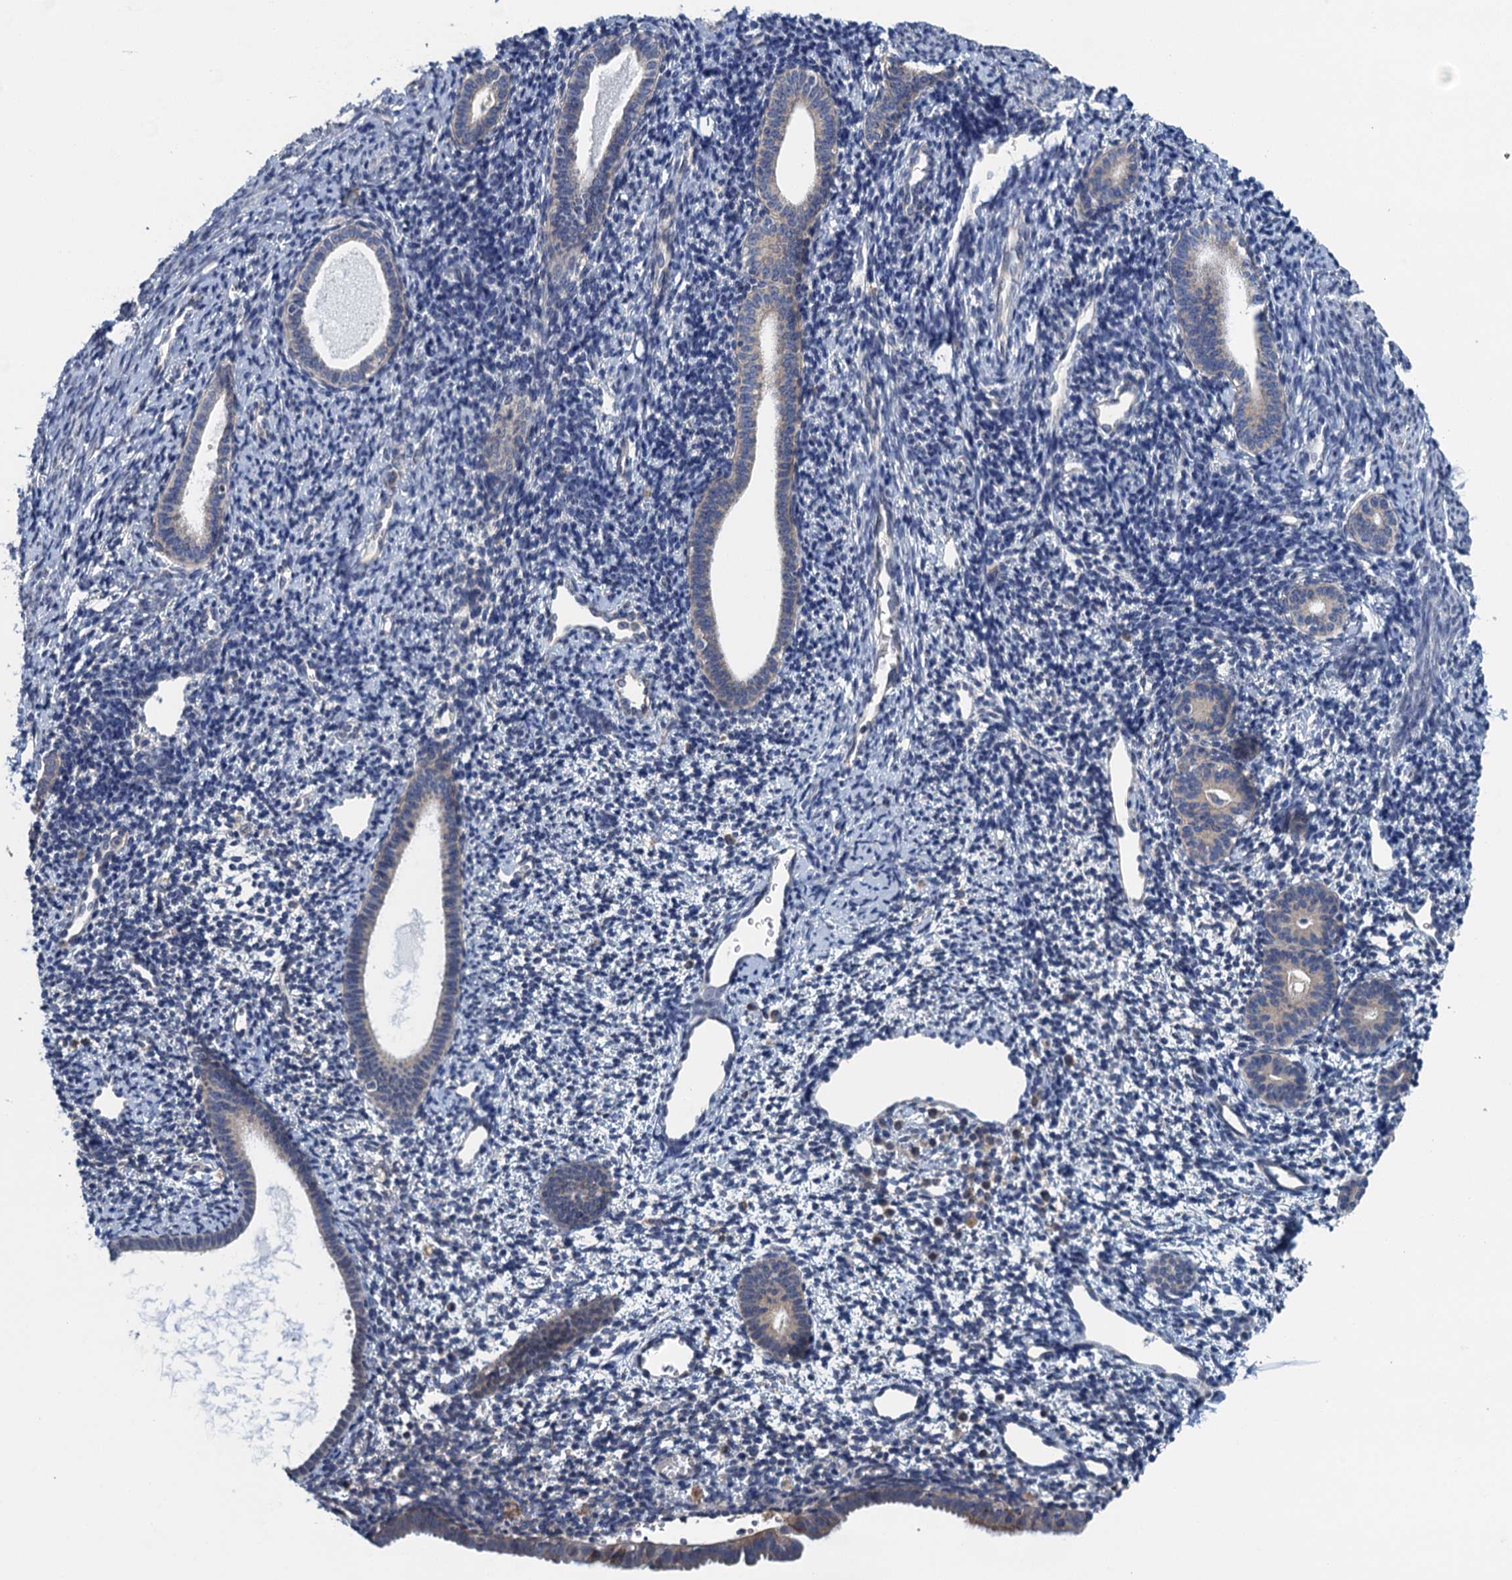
{"staining": {"intensity": "negative", "quantity": "none", "location": "none"}, "tissue": "endometrium", "cell_type": "Cells in endometrial stroma", "image_type": "normal", "snomed": [{"axis": "morphology", "description": "Normal tissue, NOS"}, {"axis": "topography", "description": "Endometrium"}], "caption": "Immunohistochemistry (IHC) histopathology image of benign human endometrium stained for a protein (brown), which exhibits no positivity in cells in endometrial stroma.", "gene": "CTU2", "patient": {"sex": "female", "age": 56}}